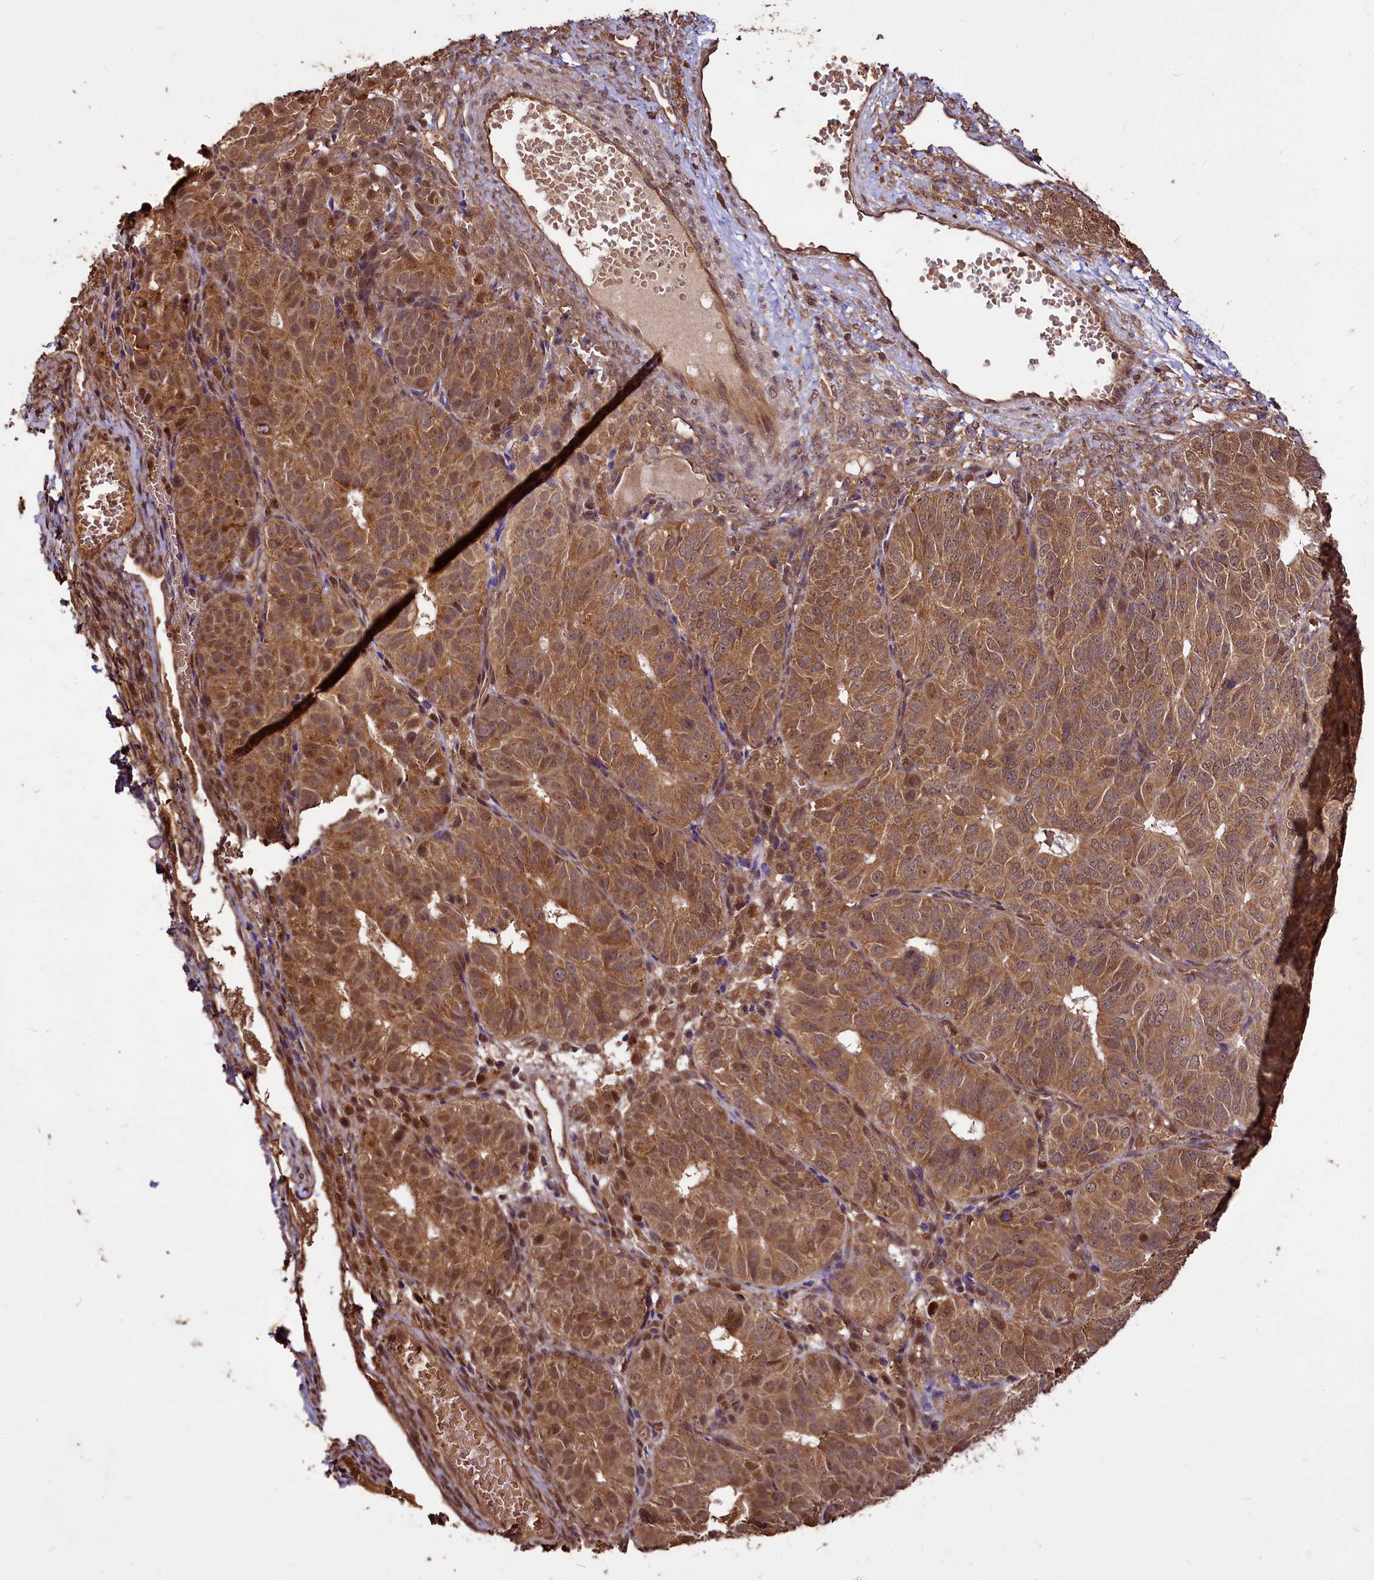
{"staining": {"intensity": "moderate", "quantity": ">75%", "location": "cytoplasmic/membranous,nuclear"}, "tissue": "ovarian cancer", "cell_type": "Tumor cells", "image_type": "cancer", "snomed": [{"axis": "morphology", "description": "Carcinoma, endometroid"}, {"axis": "topography", "description": "Ovary"}], "caption": "Immunohistochemical staining of human endometroid carcinoma (ovarian) exhibits medium levels of moderate cytoplasmic/membranous and nuclear protein expression in approximately >75% of tumor cells.", "gene": "VPS51", "patient": {"sex": "female", "age": 51}}